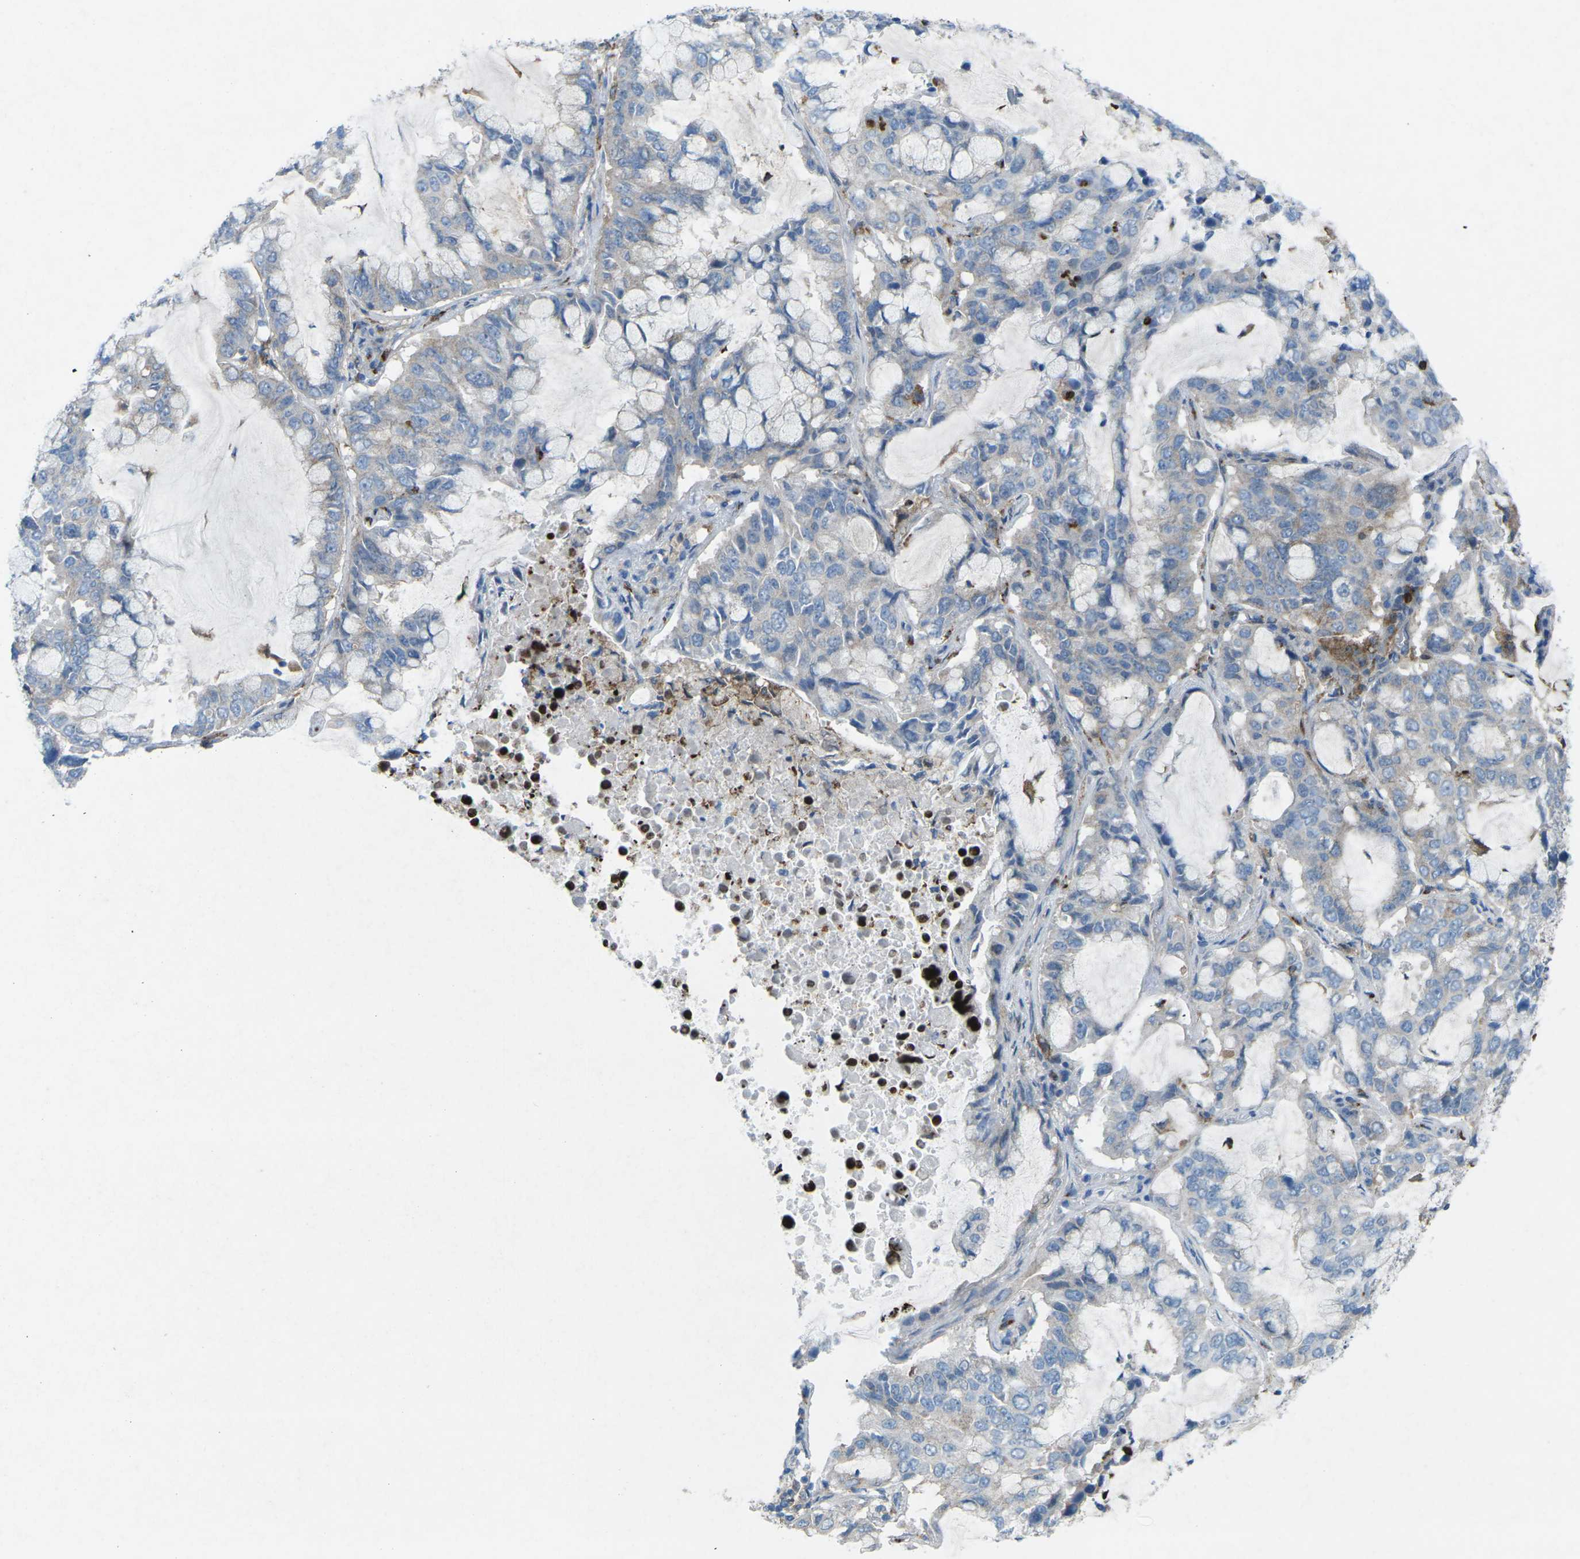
{"staining": {"intensity": "negative", "quantity": "none", "location": "none"}, "tissue": "lung cancer", "cell_type": "Tumor cells", "image_type": "cancer", "snomed": [{"axis": "morphology", "description": "Adenocarcinoma, NOS"}, {"axis": "topography", "description": "Lung"}], "caption": "IHC of lung cancer demonstrates no staining in tumor cells. The staining is performed using DAB (3,3'-diaminobenzidine) brown chromogen with nuclei counter-stained in using hematoxylin.", "gene": "STK11", "patient": {"sex": "male", "age": 64}}